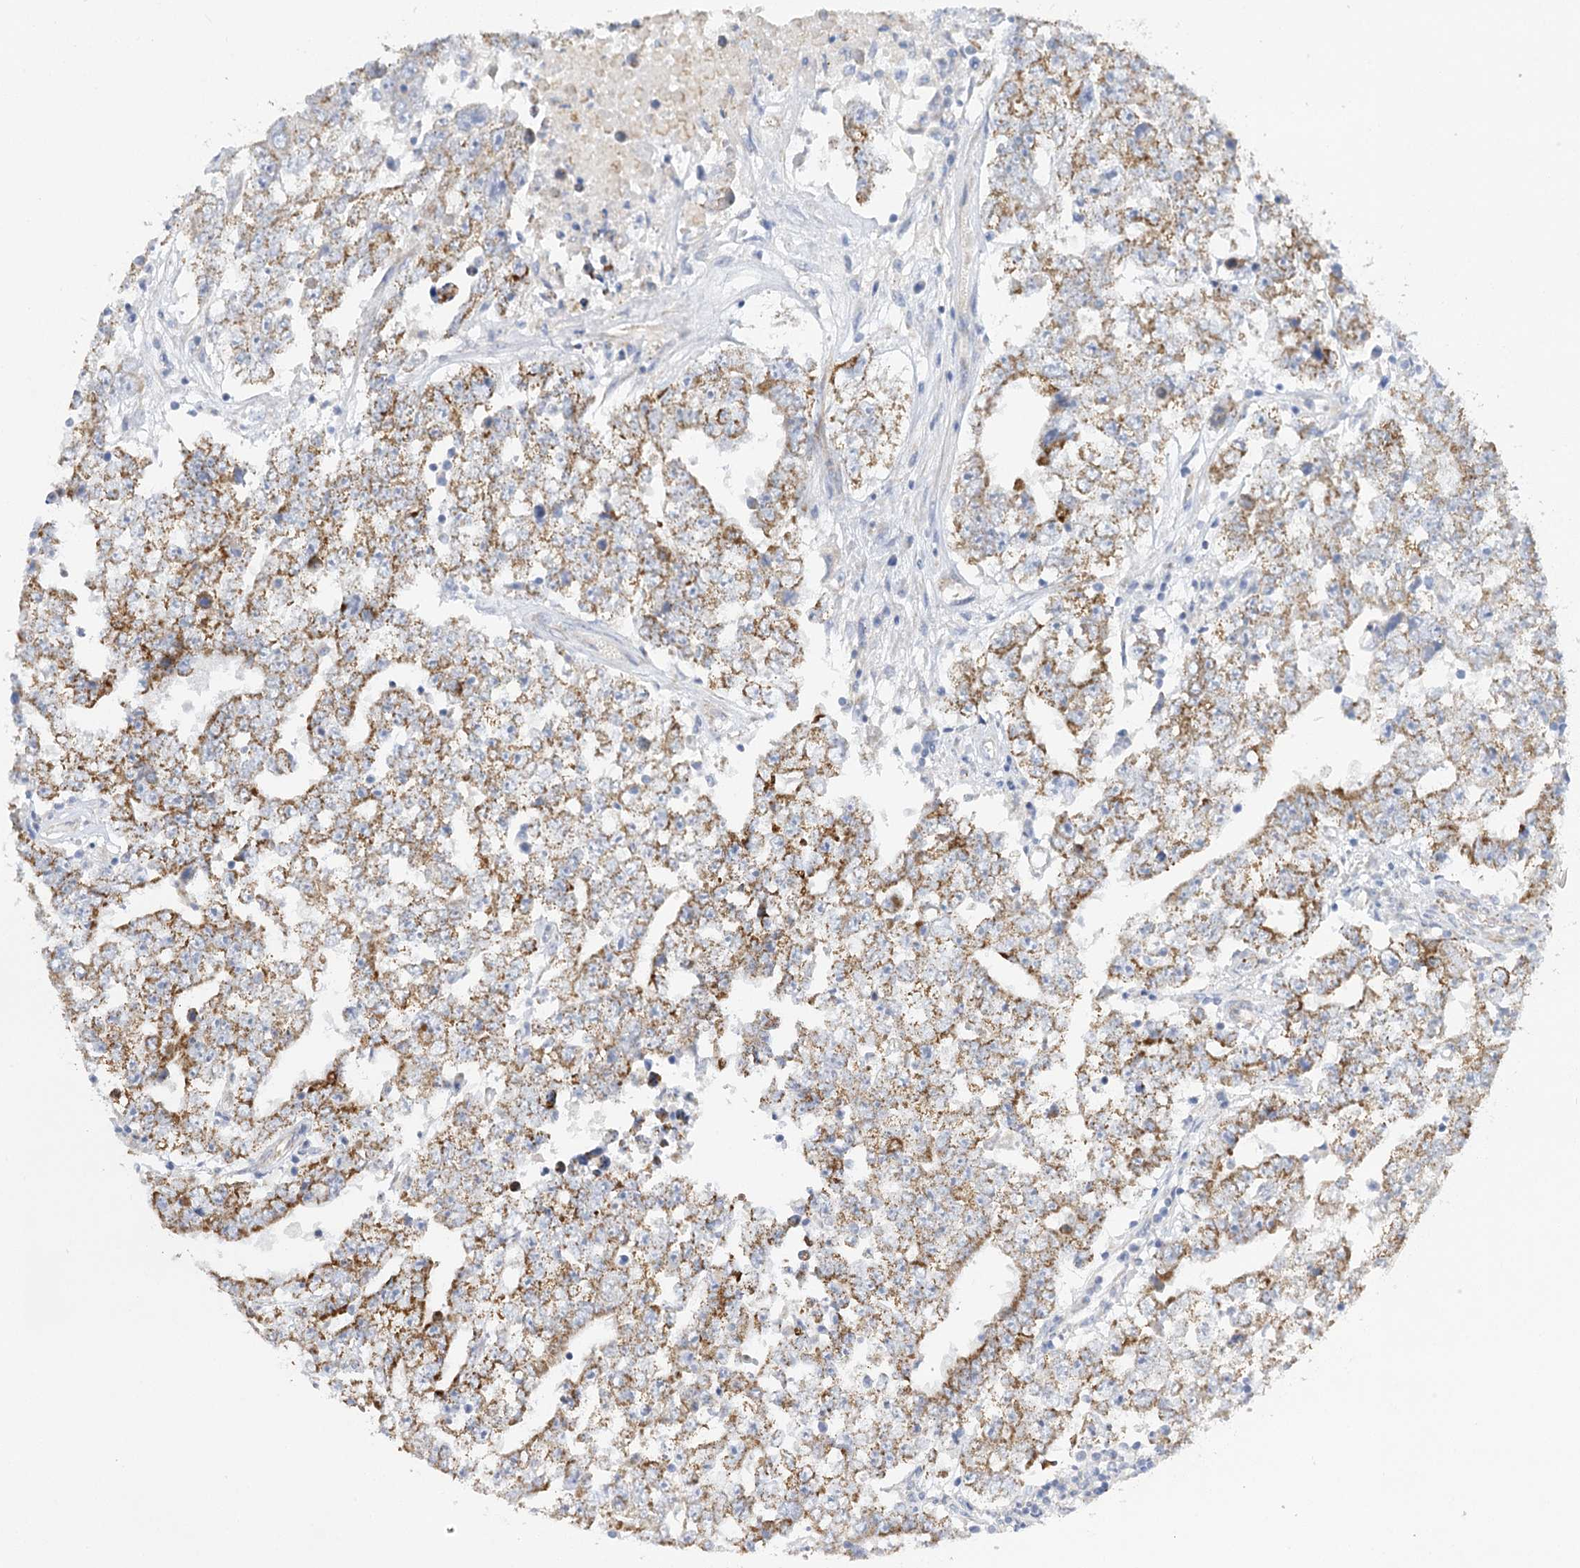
{"staining": {"intensity": "moderate", "quantity": ">75%", "location": "cytoplasmic/membranous"}, "tissue": "testis cancer", "cell_type": "Tumor cells", "image_type": "cancer", "snomed": [{"axis": "morphology", "description": "Carcinoma, Embryonal, NOS"}, {"axis": "topography", "description": "Testis"}], "caption": "A brown stain labels moderate cytoplasmic/membranous positivity of a protein in testis cancer tumor cells.", "gene": "DHTKD1", "patient": {"sex": "male", "age": 25}}